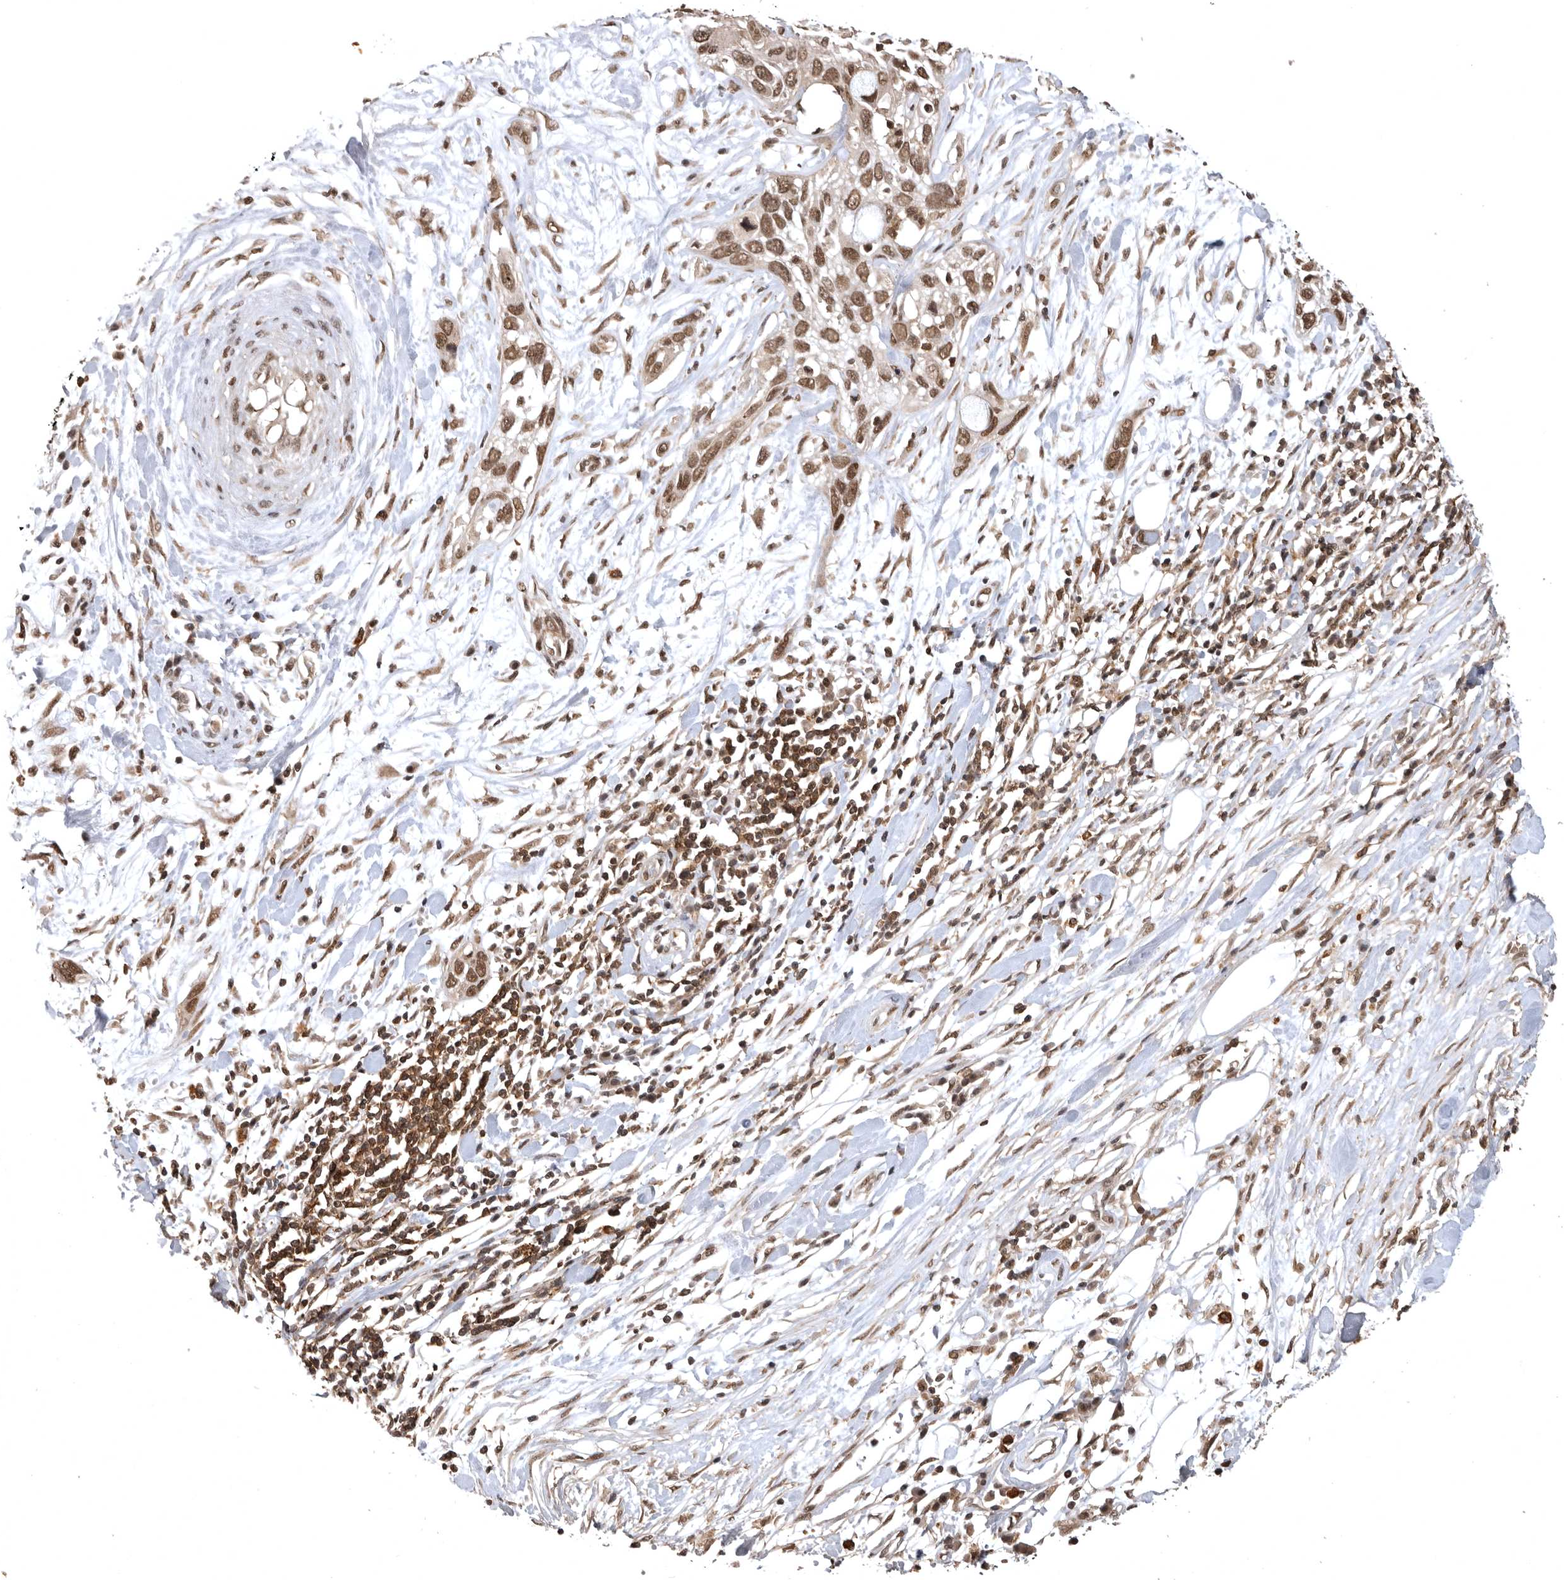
{"staining": {"intensity": "moderate", "quantity": ">75%", "location": "nuclear"}, "tissue": "pancreatic cancer", "cell_type": "Tumor cells", "image_type": "cancer", "snomed": [{"axis": "morphology", "description": "Adenocarcinoma, NOS"}, {"axis": "topography", "description": "Pancreas"}], "caption": "Protein expression analysis of pancreatic cancer reveals moderate nuclear positivity in about >75% of tumor cells. Immunohistochemistry stains the protein of interest in brown and the nuclei are stained blue.", "gene": "CBLL1", "patient": {"sex": "female", "age": 60}}